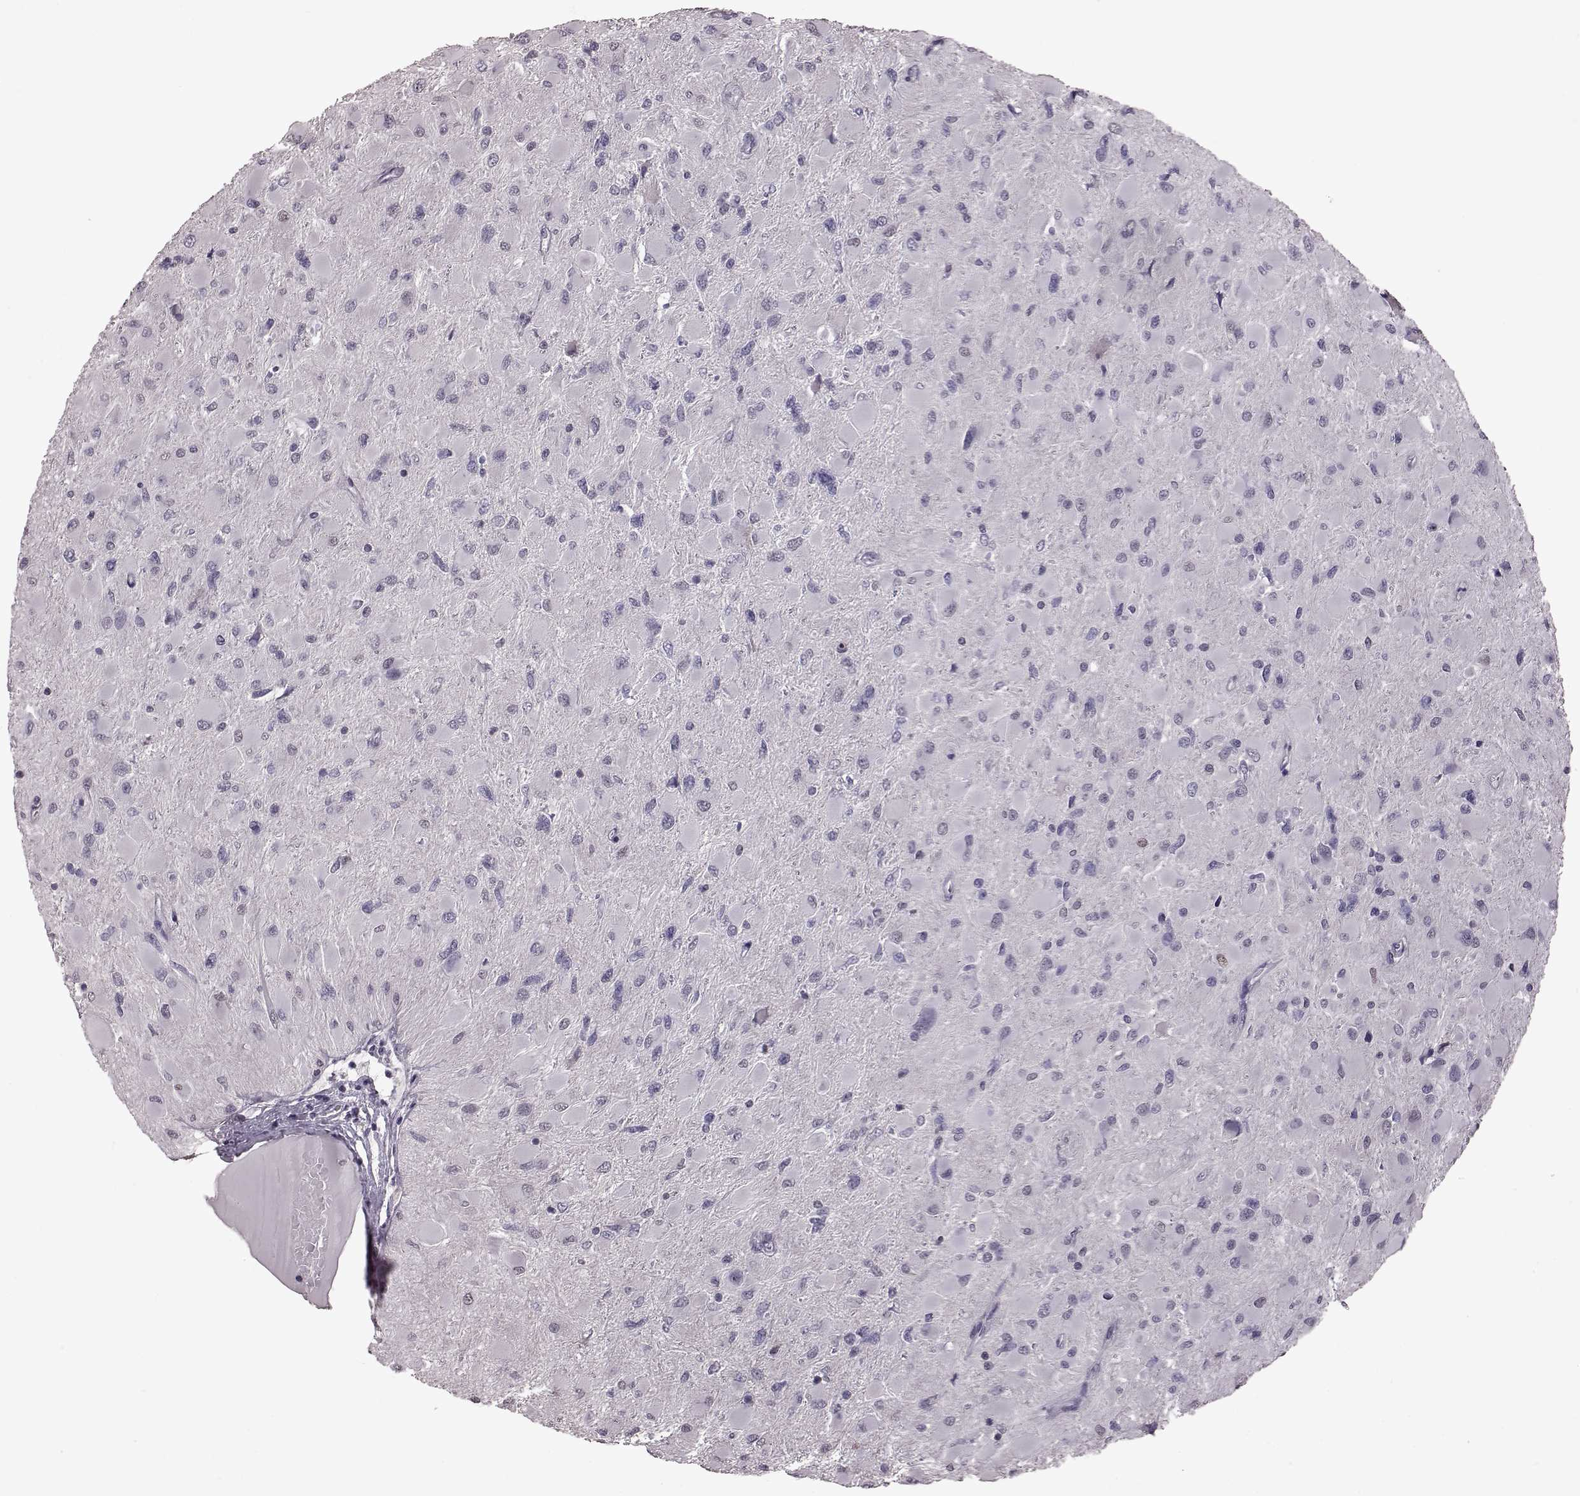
{"staining": {"intensity": "negative", "quantity": "none", "location": "none"}, "tissue": "glioma", "cell_type": "Tumor cells", "image_type": "cancer", "snomed": [{"axis": "morphology", "description": "Glioma, malignant, High grade"}, {"axis": "topography", "description": "Cerebral cortex"}], "caption": "Photomicrograph shows no protein staining in tumor cells of malignant high-grade glioma tissue.", "gene": "TSKS", "patient": {"sex": "female", "age": 36}}